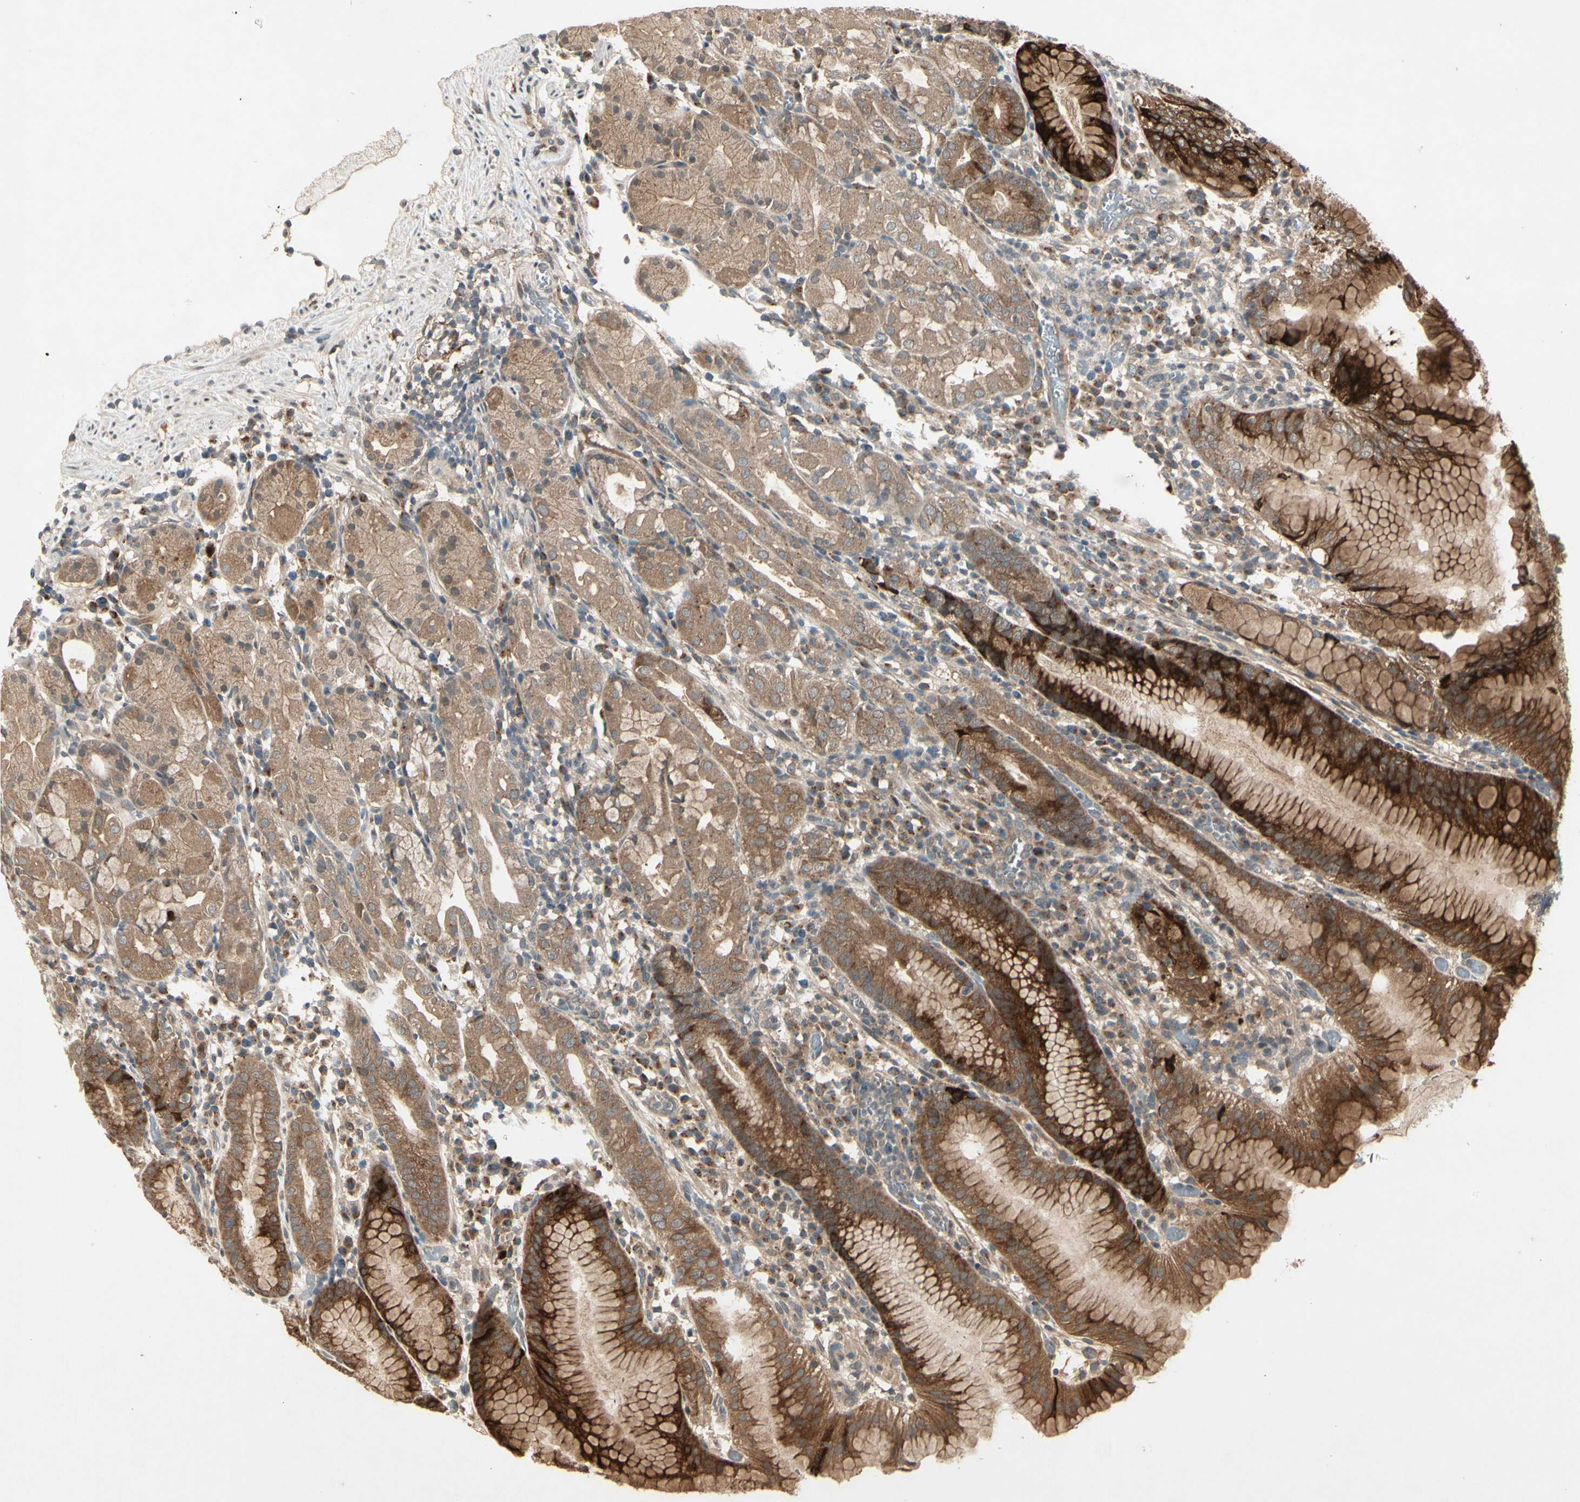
{"staining": {"intensity": "strong", "quantity": ">75%", "location": "cytoplasmic/membranous"}, "tissue": "stomach", "cell_type": "Glandular cells", "image_type": "normal", "snomed": [{"axis": "morphology", "description": "Normal tissue, NOS"}, {"axis": "topography", "description": "Stomach"}, {"axis": "topography", "description": "Stomach, lower"}], "caption": "A micrograph showing strong cytoplasmic/membranous staining in approximately >75% of glandular cells in normal stomach, as visualized by brown immunohistochemical staining.", "gene": "FHDC1", "patient": {"sex": "female", "age": 75}}